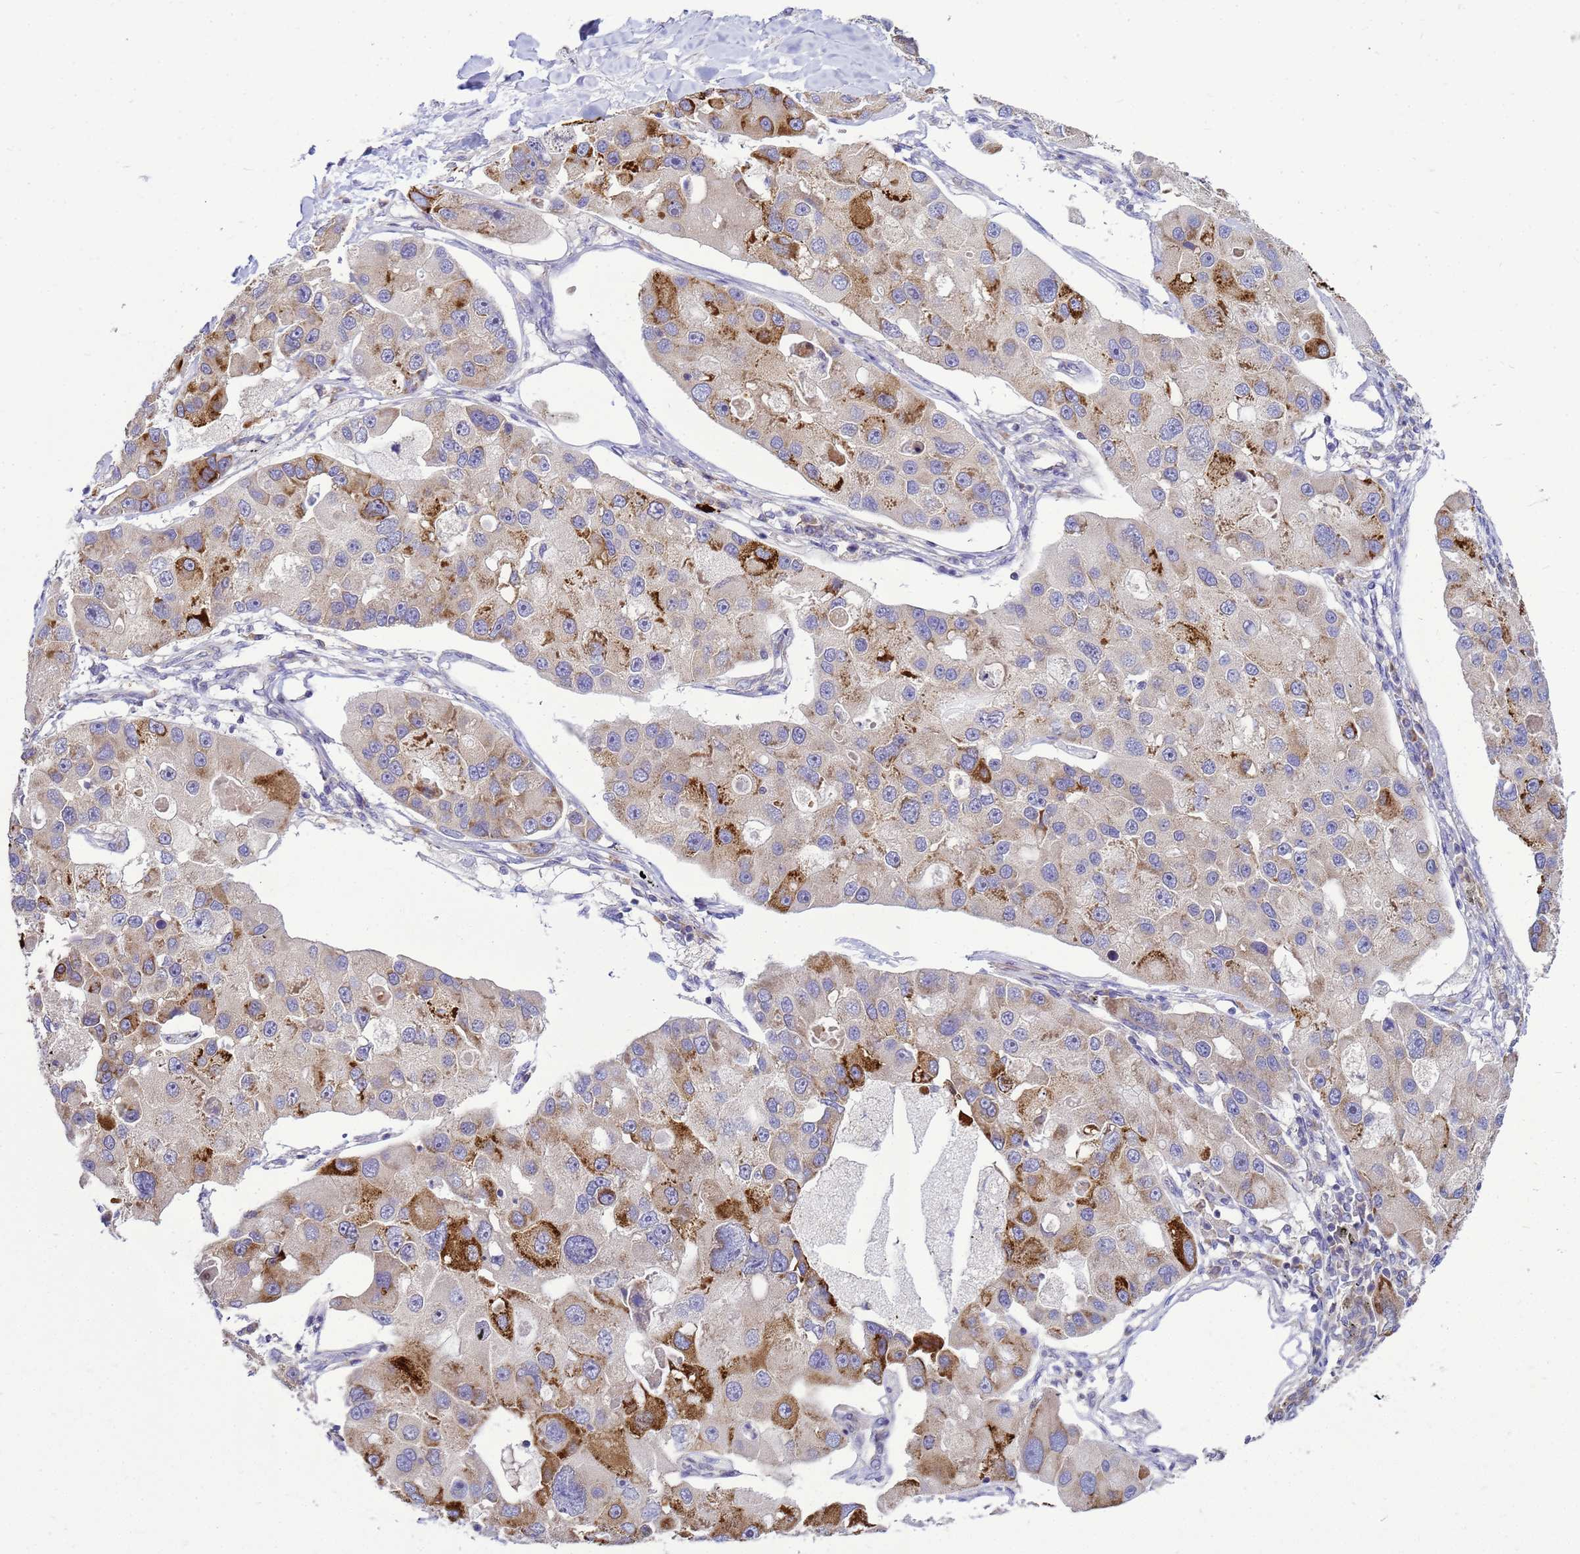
{"staining": {"intensity": "strong", "quantity": "<25%", "location": "cytoplasmic/membranous"}, "tissue": "lung cancer", "cell_type": "Tumor cells", "image_type": "cancer", "snomed": [{"axis": "morphology", "description": "Adenocarcinoma, NOS"}, {"axis": "topography", "description": "Lung"}], "caption": "Immunohistochemistry (IHC) image of adenocarcinoma (lung) stained for a protein (brown), which demonstrates medium levels of strong cytoplasmic/membranous expression in approximately <25% of tumor cells.", "gene": "MON1B", "patient": {"sex": "female", "age": 54}}